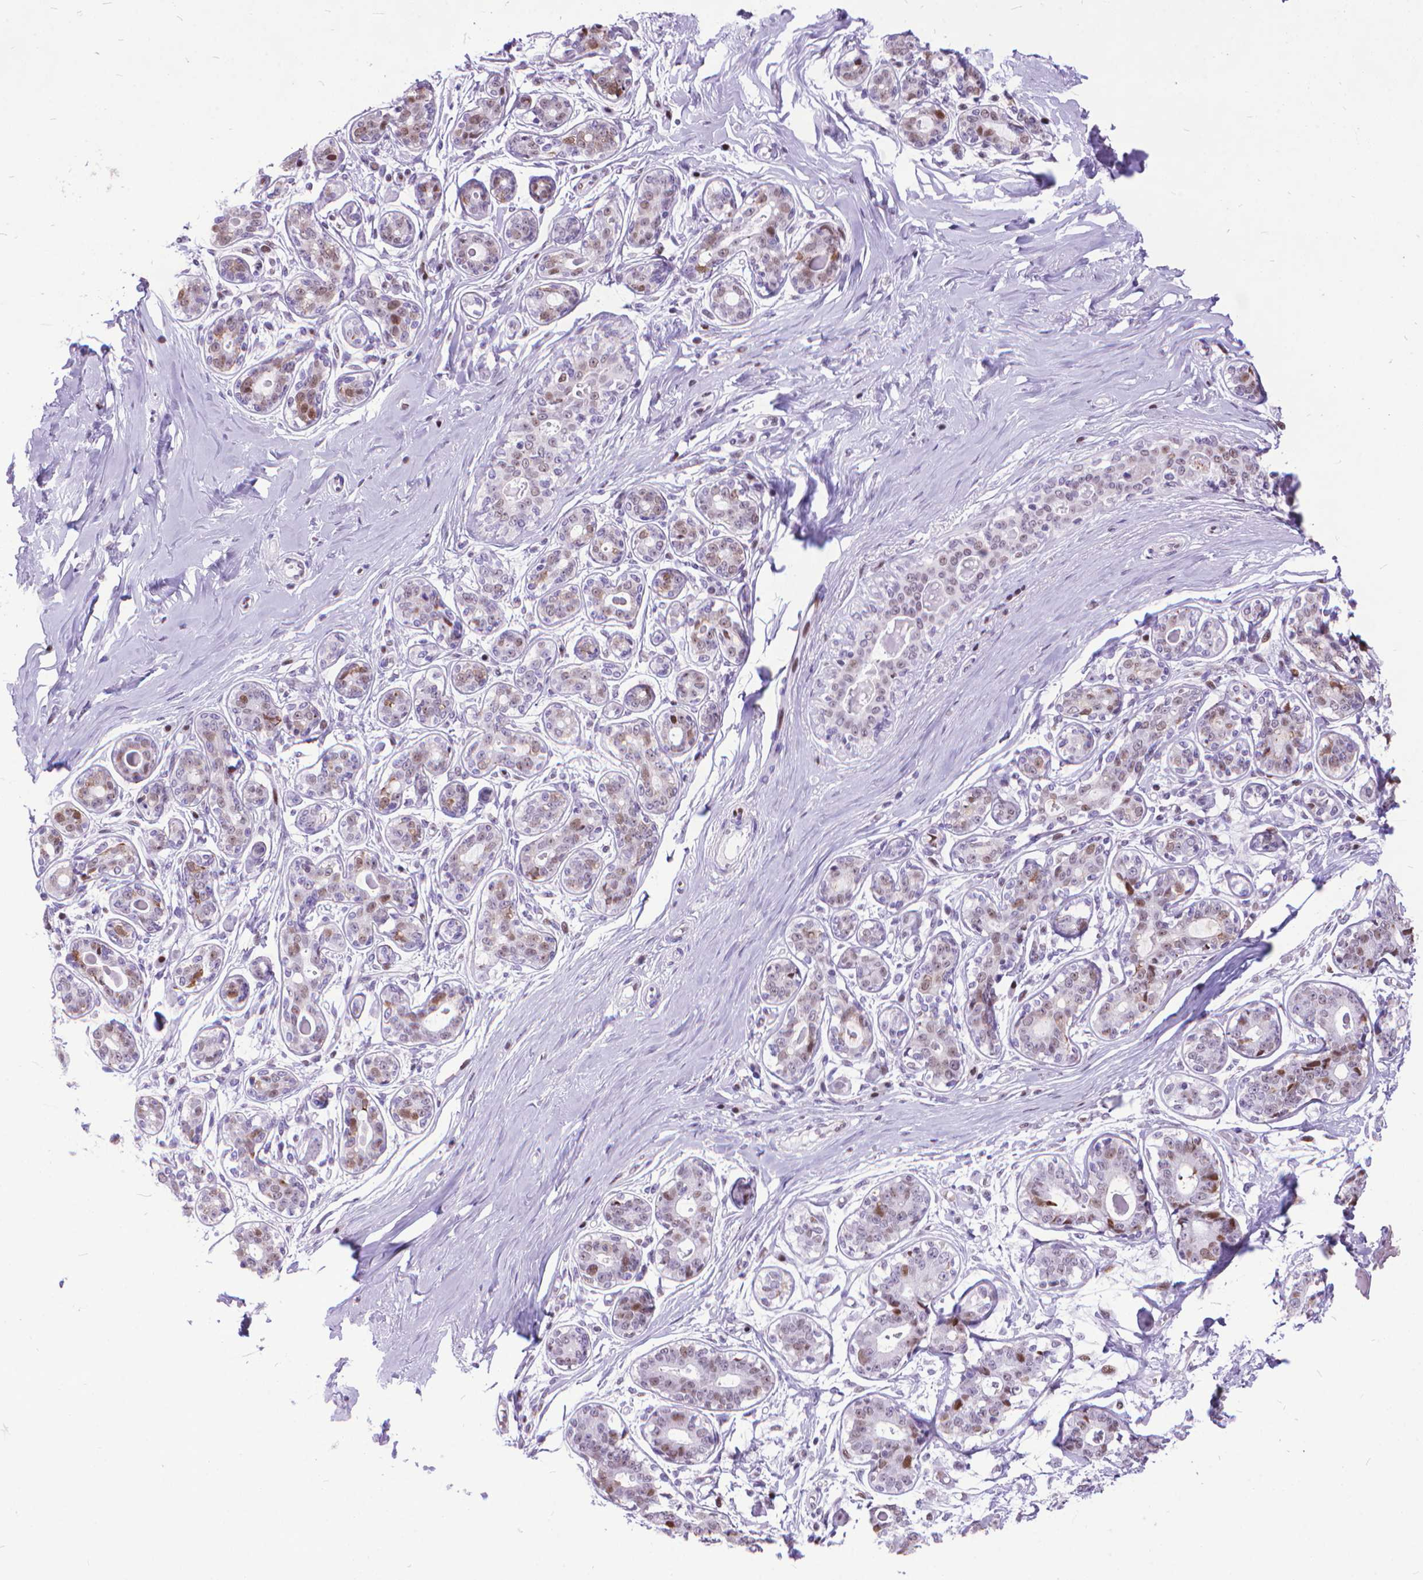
{"staining": {"intensity": "weak", "quantity": "<25%", "location": "nuclear"}, "tissue": "breast", "cell_type": "Adipocytes", "image_type": "normal", "snomed": [{"axis": "morphology", "description": "Normal tissue, NOS"}, {"axis": "topography", "description": "Skin"}, {"axis": "topography", "description": "Breast"}], "caption": "Immunohistochemical staining of benign breast reveals no significant staining in adipocytes.", "gene": "POLE4", "patient": {"sex": "female", "age": 43}}